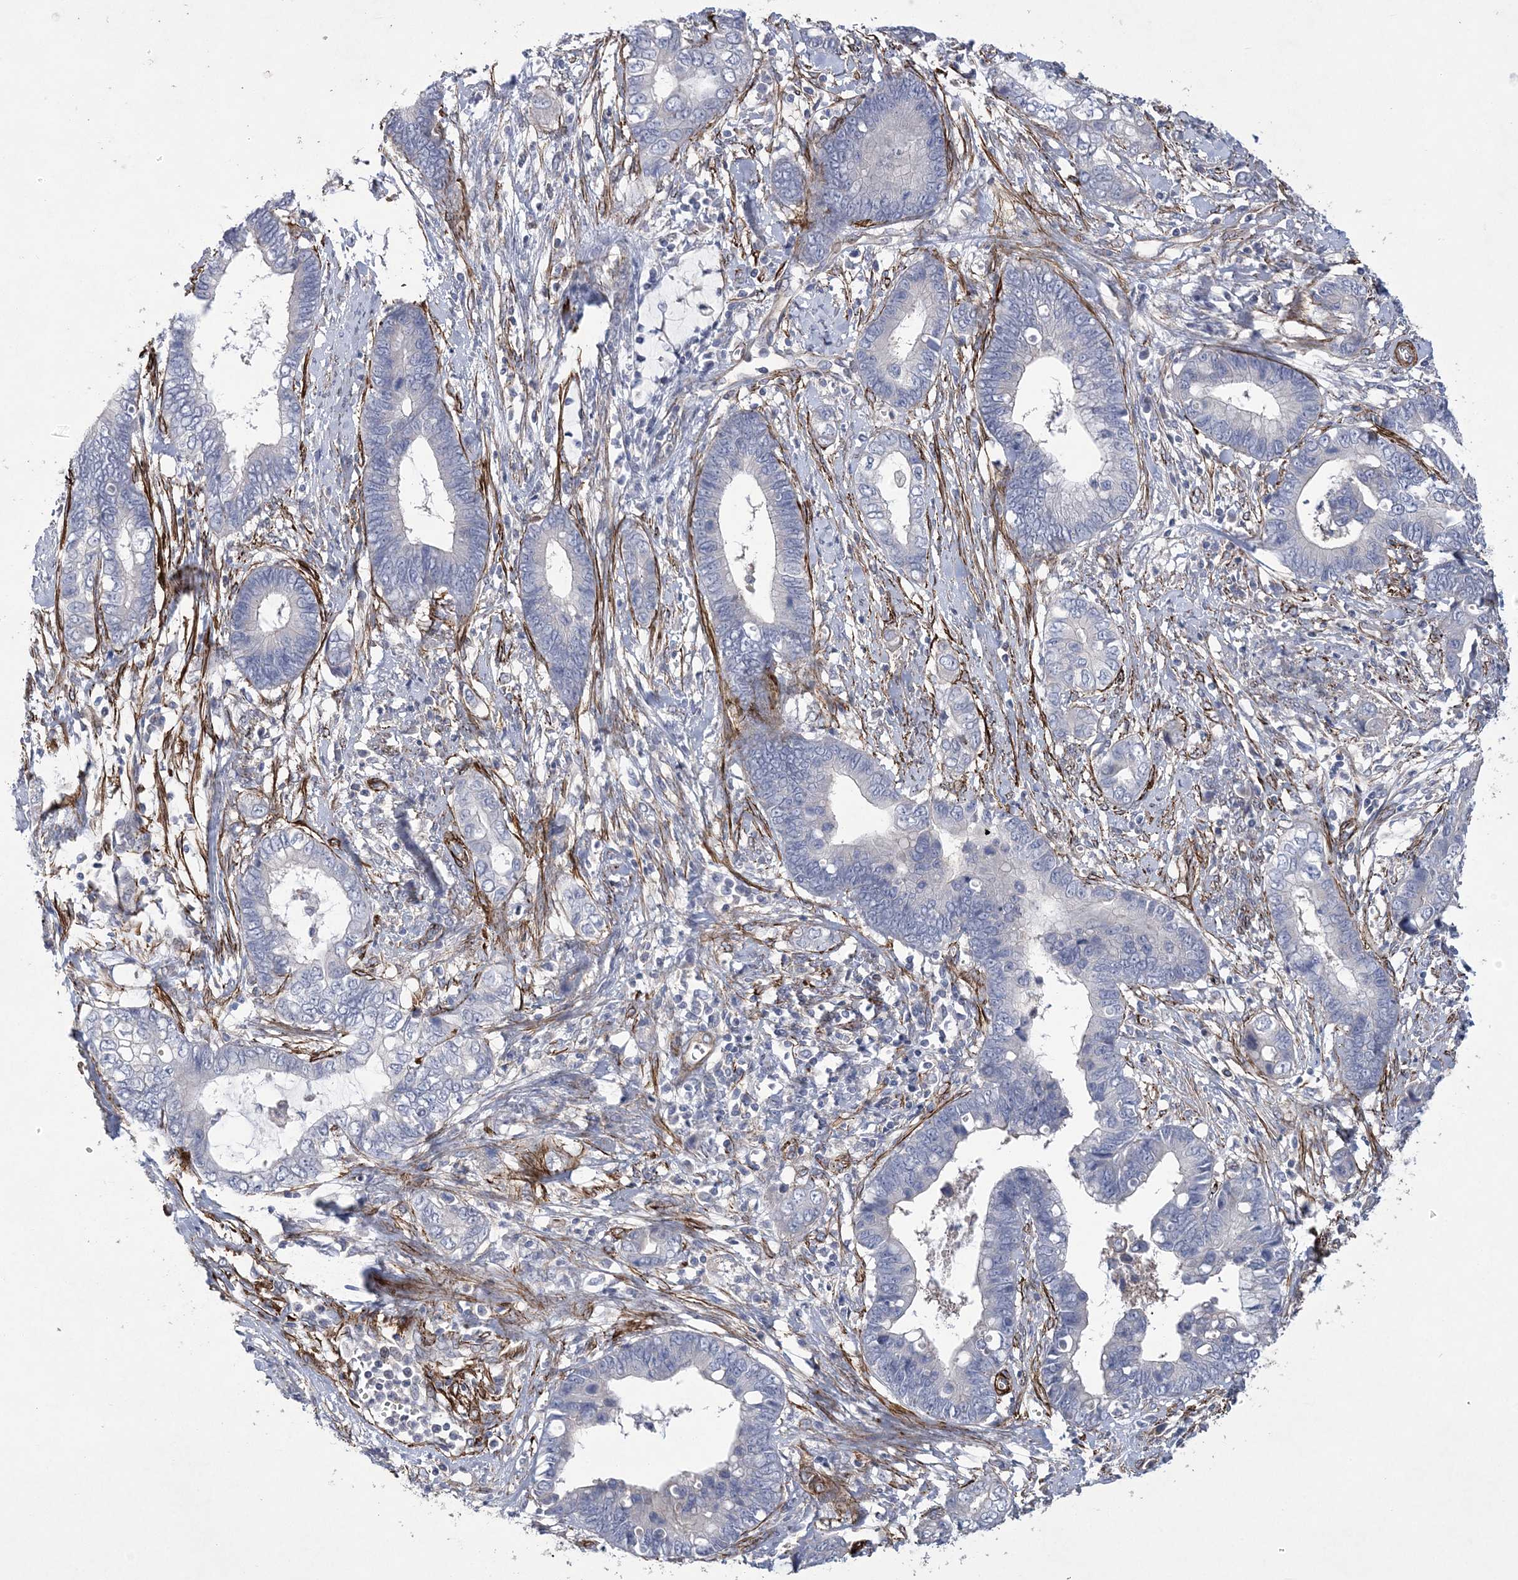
{"staining": {"intensity": "negative", "quantity": "none", "location": "none"}, "tissue": "cervical cancer", "cell_type": "Tumor cells", "image_type": "cancer", "snomed": [{"axis": "morphology", "description": "Adenocarcinoma, NOS"}, {"axis": "topography", "description": "Cervix"}], "caption": "Immunohistochemistry of human adenocarcinoma (cervical) shows no staining in tumor cells. The staining is performed using DAB (3,3'-diaminobenzidine) brown chromogen with nuclei counter-stained in using hematoxylin.", "gene": "ARSJ", "patient": {"sex": "female", "age": 44}}